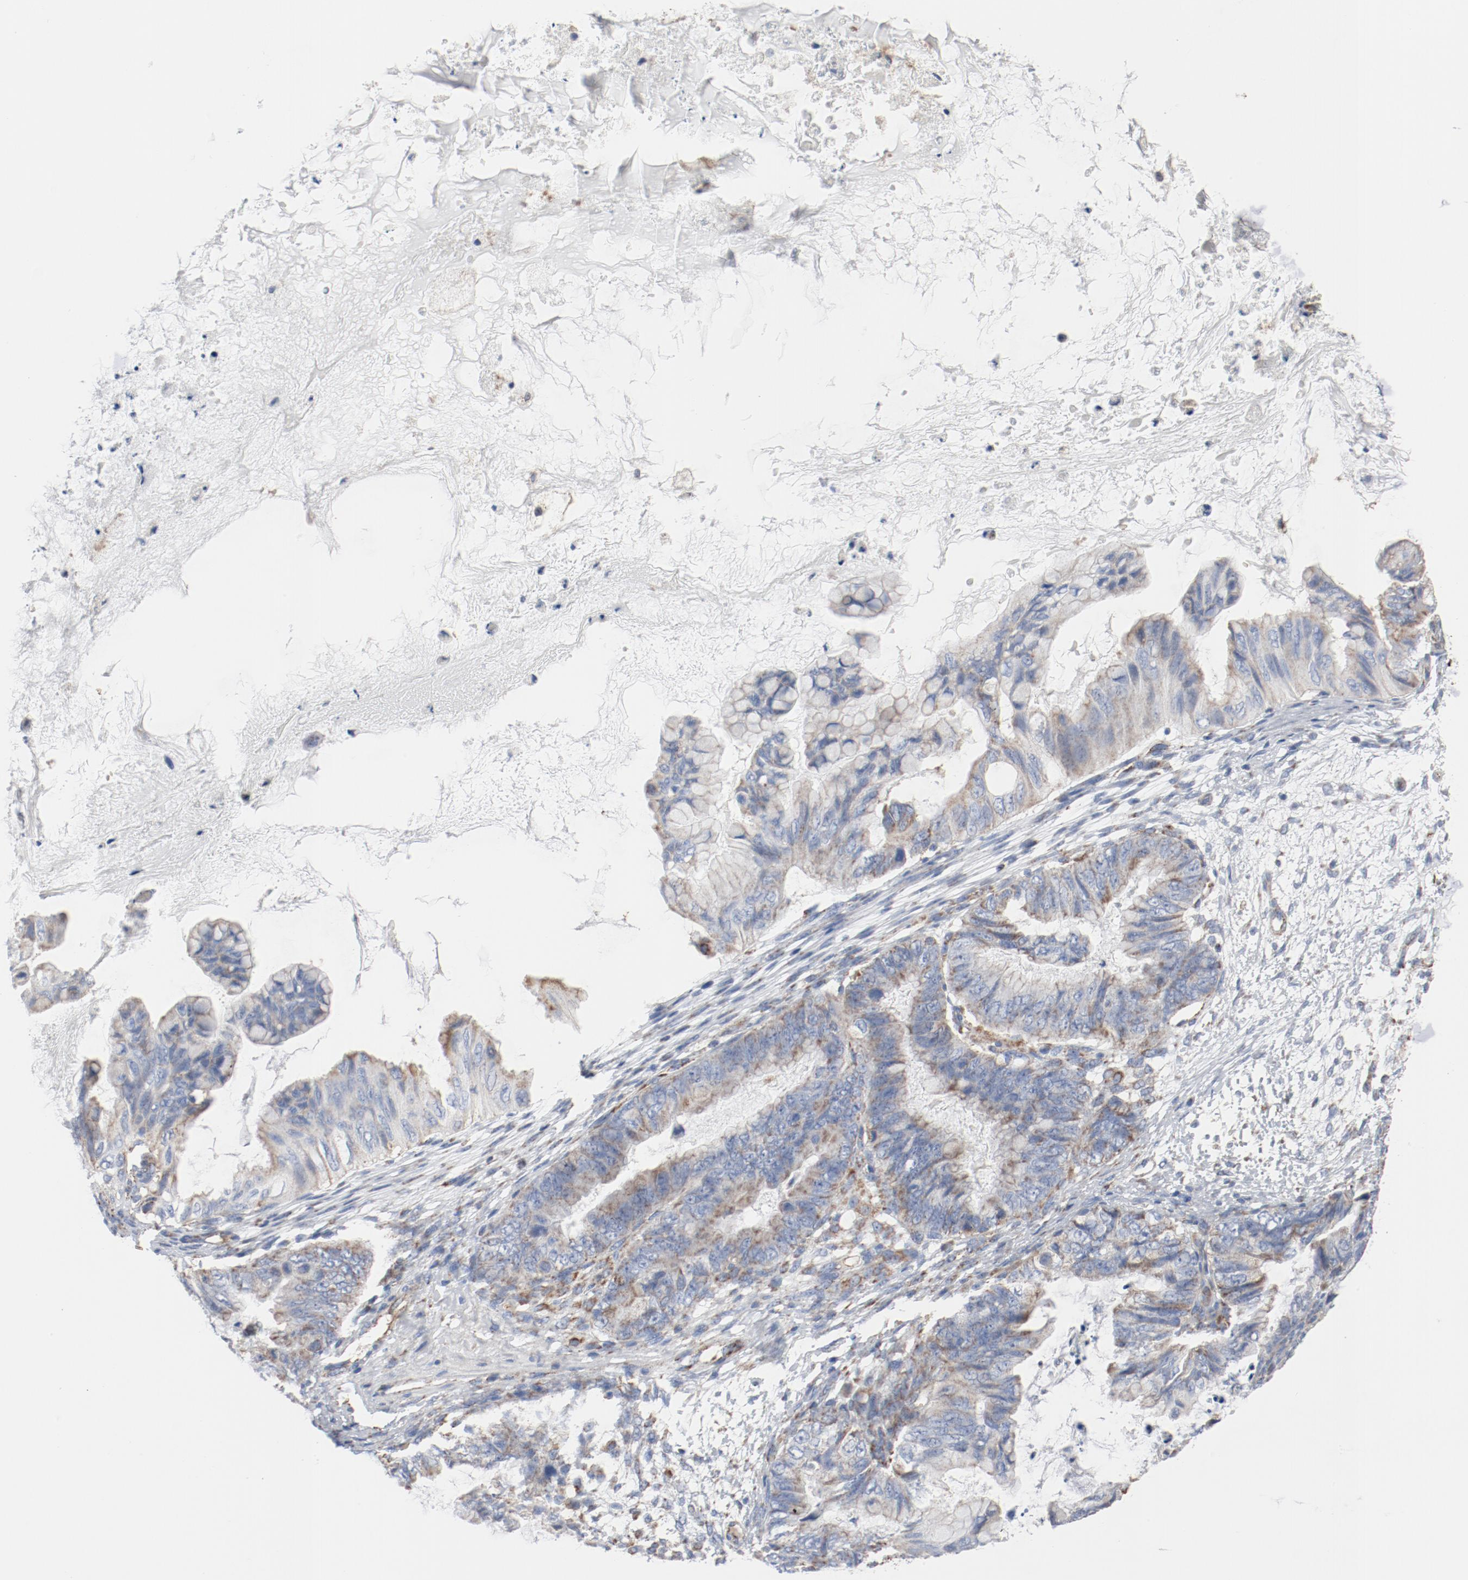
{"staining": {"intensity": "weak", "quantity": ">75%", "location": "cytoplasmic/membranous"}, "tissue": "ovarian cancer", "cell_type": "Tumor cells", "image_type": "cancer", "snomed": [{"axis": "morphology", "description": "Cystadenocarcinoma, mucinous, NOS"}, {"axis": "topography", "description": "Ovary"}], "caption": "Ovarian cancer stained with a brown dye demonstrates weak cytoplasmic/membranous positive expression in approximately >75% of tumor cells.", "gene": "NDUFB8", "patient": {"sex": "female", "age": 36}}